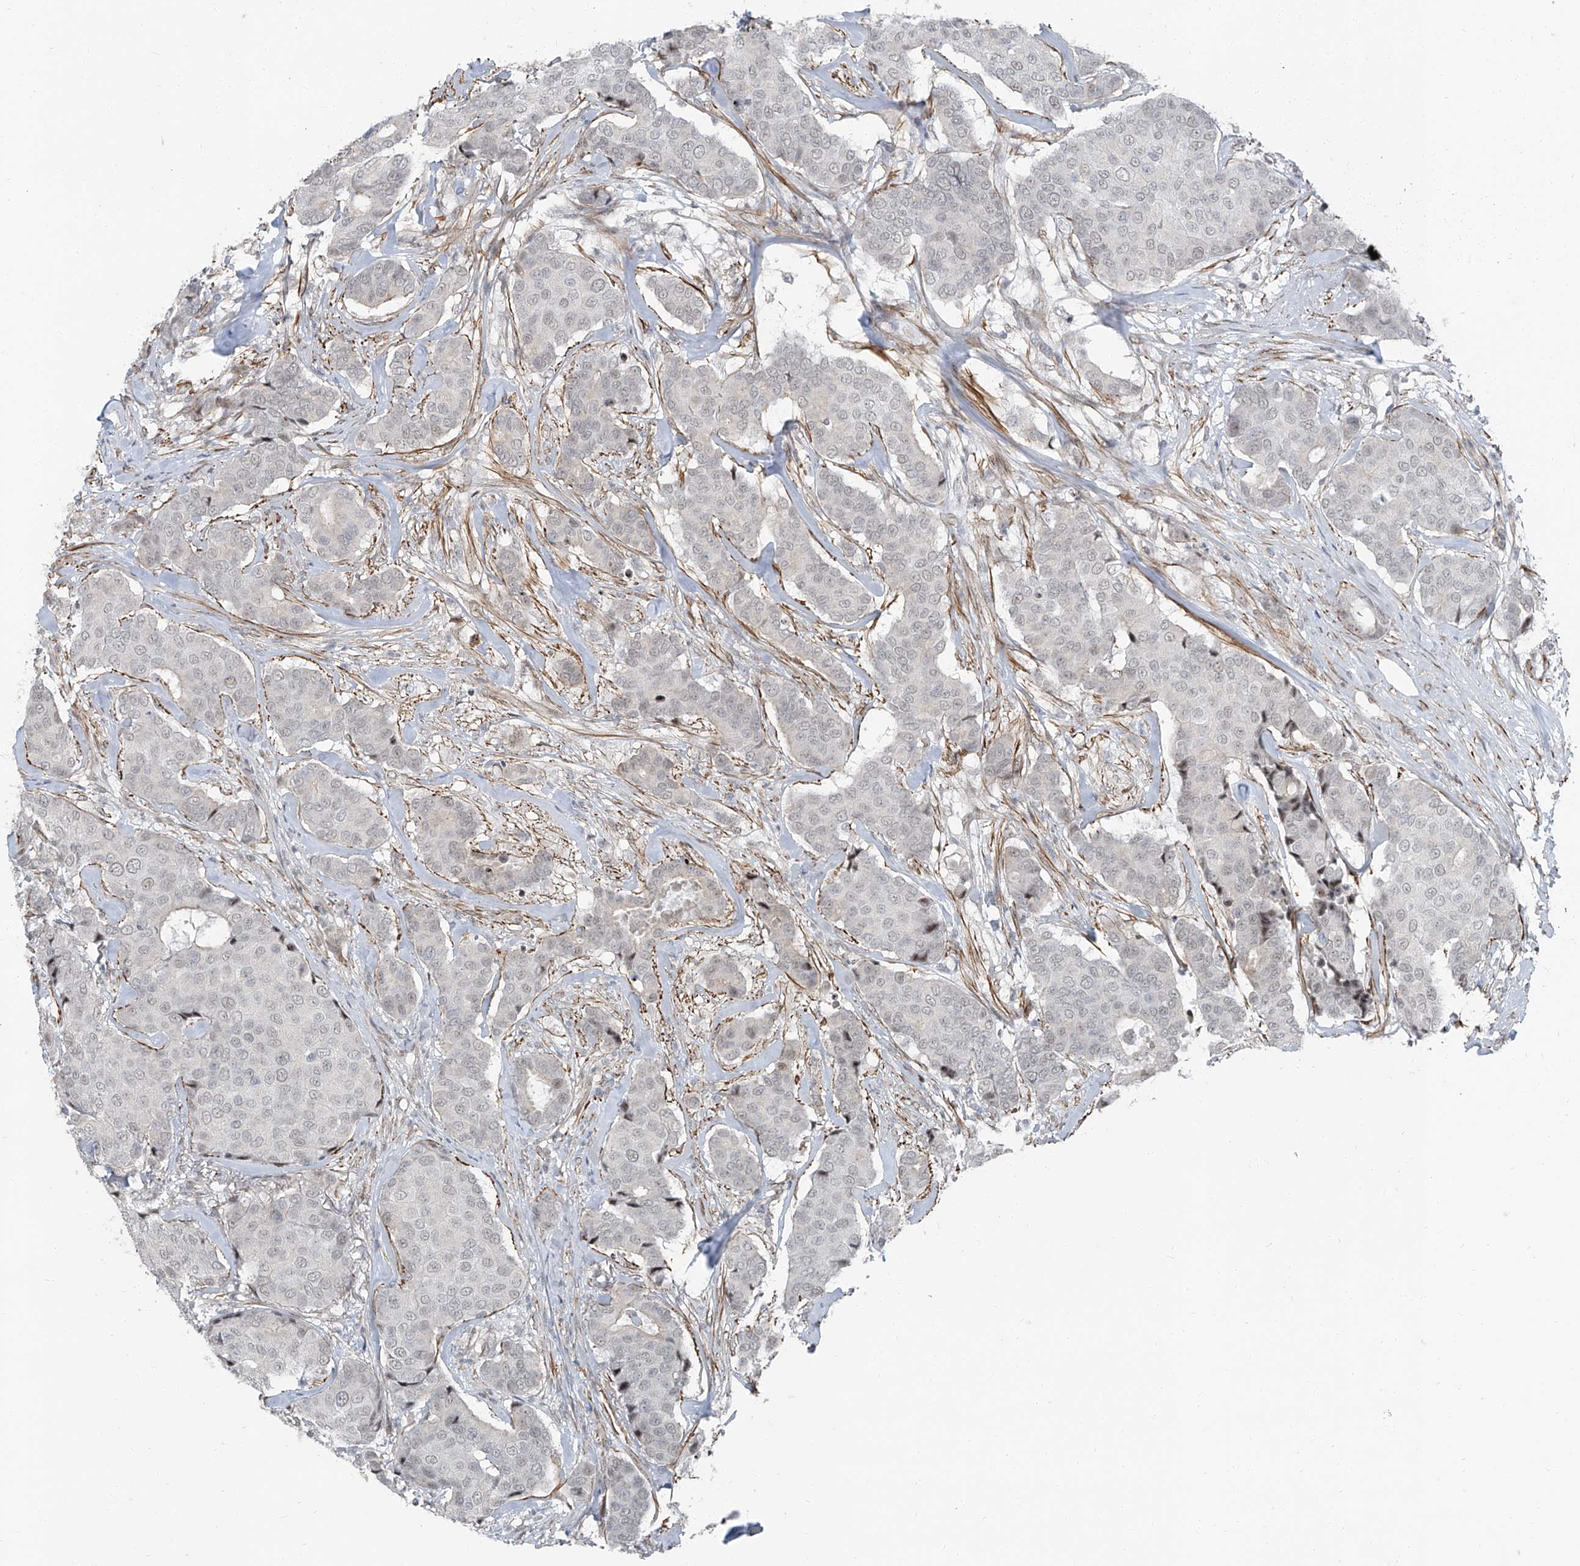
{"staining": {"intensity": "negative", "quantity": "none", "location": "none"}, "tissue": "breast cancer", "cell_type": "Tumor cells", "image_type": "cancer", "snomed": [{"axis": "morphology", "description": "Duct carcinoma"}, {"axis": "topography", "description": "Breast"}], "caption": "High power microscopy image of an immunohistochemistry image of infiltrating ductal carcinoma (breast), revealing no significant staining in tumor cells. (DAB immunohistochemistry, high magnification).", "gene": "TXLNB", "patient": {"sex": "female", "age": 75}}